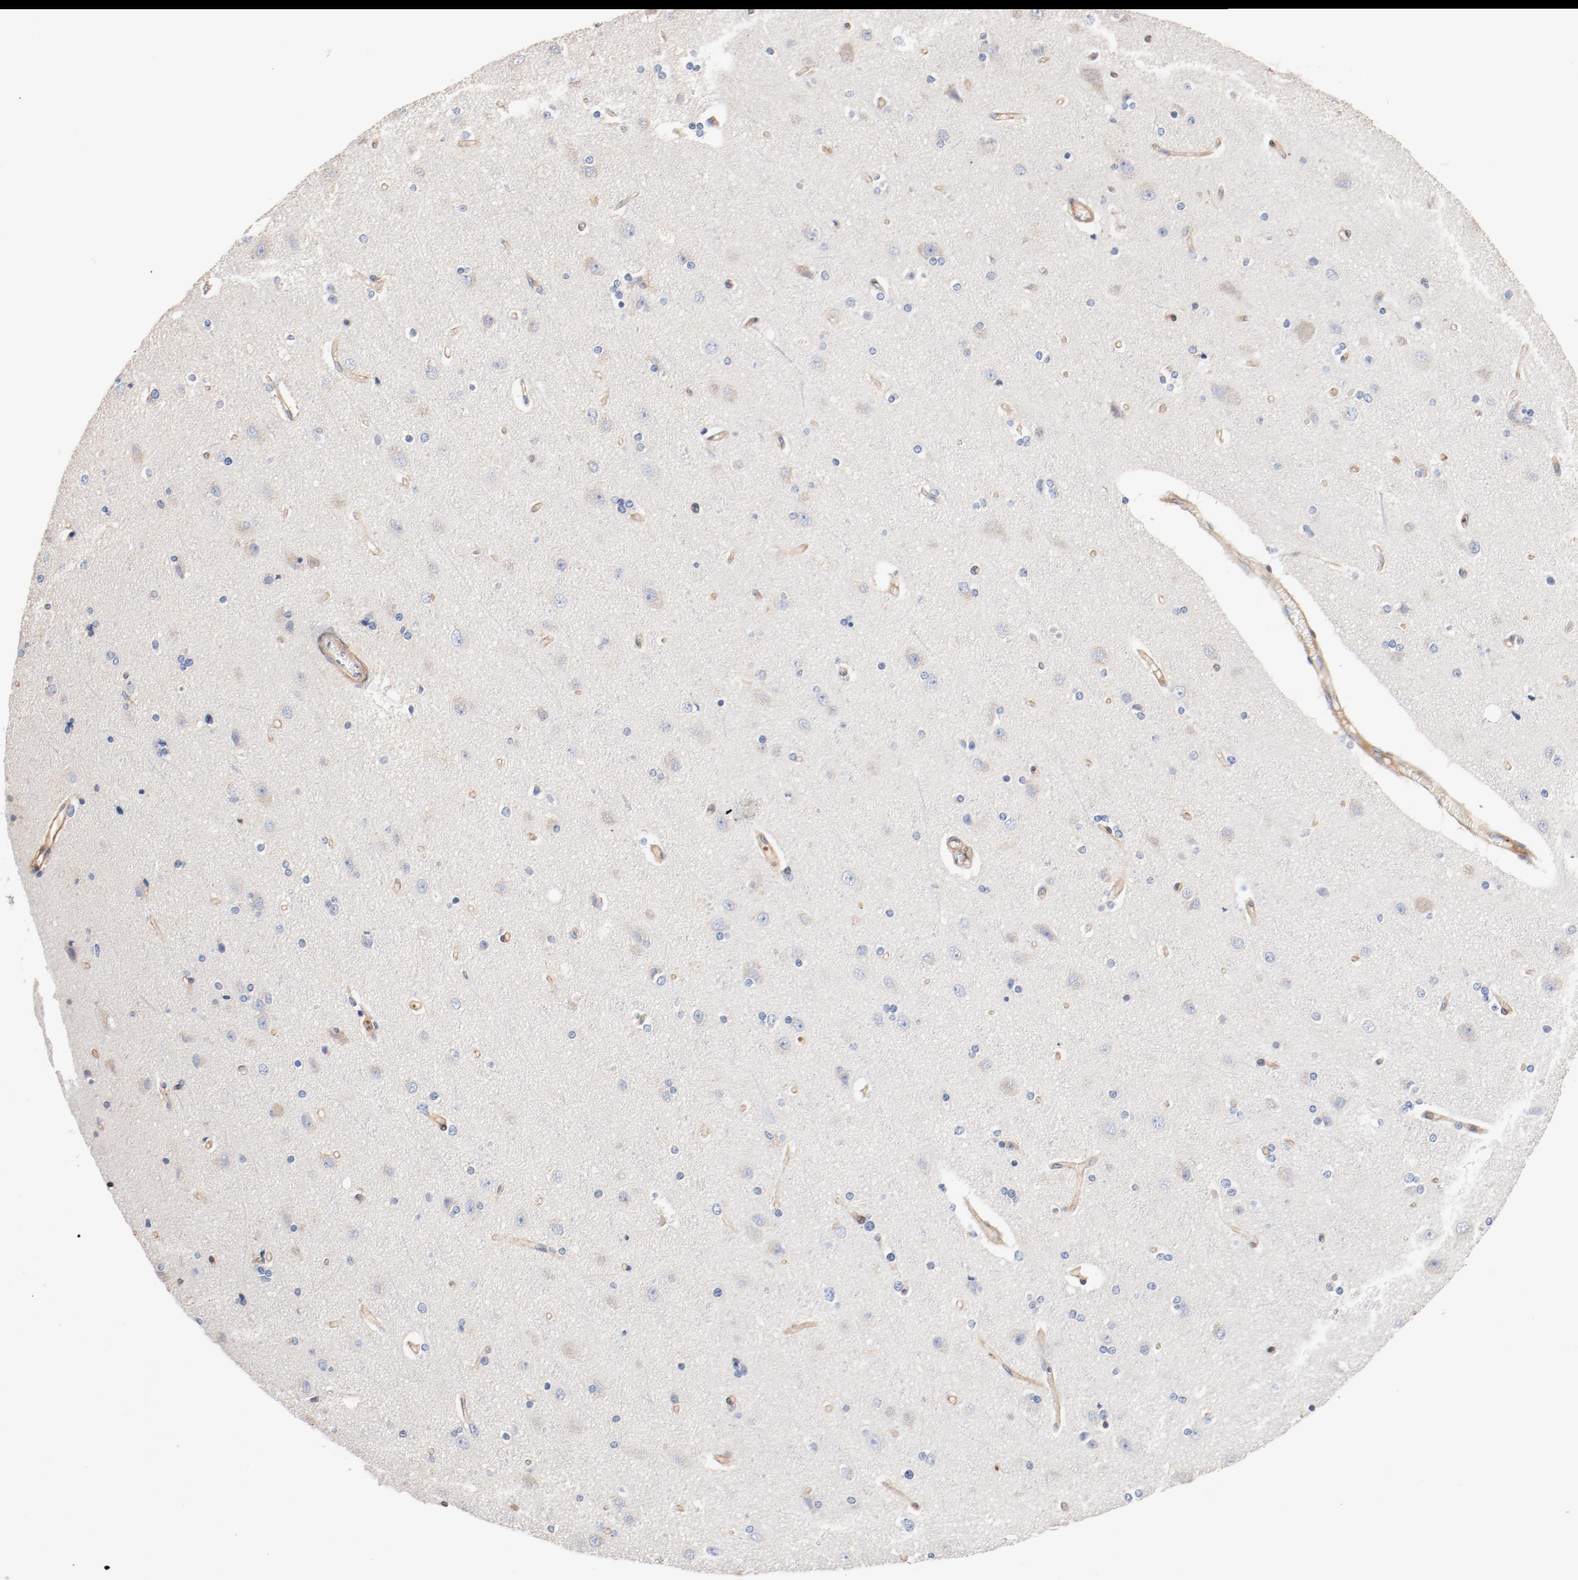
{"staining": {"intensity": "moderate", "quantity": ">75%", "location": "cytoplasmic/membranous"}, "tissue": "cerebral cortex", "cell_type": "Endothelial cells", "image_type": "normal", "snomed": [{"axis": "morphology", "description": "Normal tissue, NOS"}, {"axis": "topography", "description": "Cerebral cortex"}], "caption": "Endothelial cells exhibit medium levels of moderate cytoplasmic/membranous positivity in about >75% of cells in benign human cerebral cortex.", "gene": "ILK", "patient": {"sex": "female", "age": 54}}